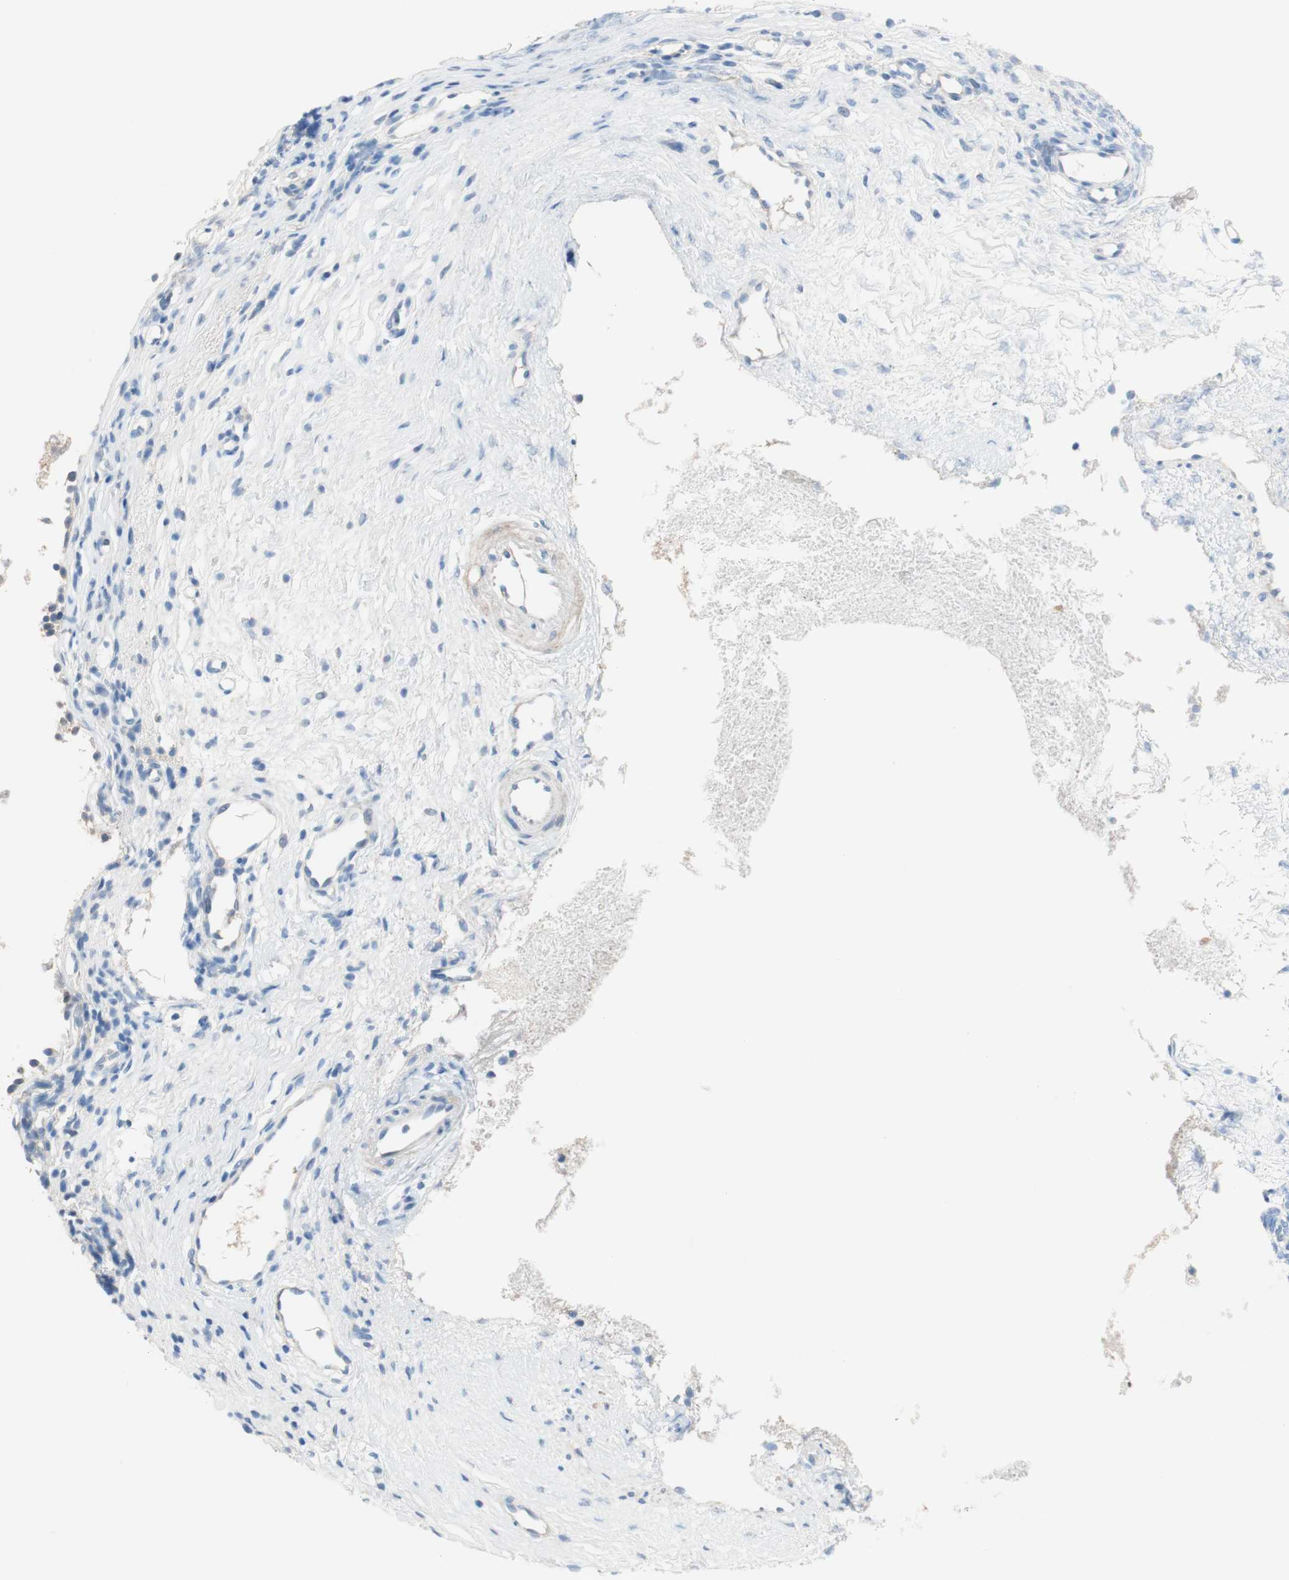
{"staining": {"intensity": "negative", "quantity": "none", "location": "none"}, "tissue": "nasopharynx", "cell_type": "Respiratory epithelial cells", "image_type": "normal", "snomed": [{"axis": "morphology", "description": "Normal tissue, NOS"}, {"axis": "topography", "description": "Nasopharynx"}], "caption": "This is a image of immunohistochemistry staining of normal nasopharynx, which shows no expression in respiratory epithelial cells. (DAB (3,3'-diaminobenzidine) IHC visualized using brightfield microscopy, high magnification).", "gene": "RBP4", "patient": {"sex": "male", "age": 21}}